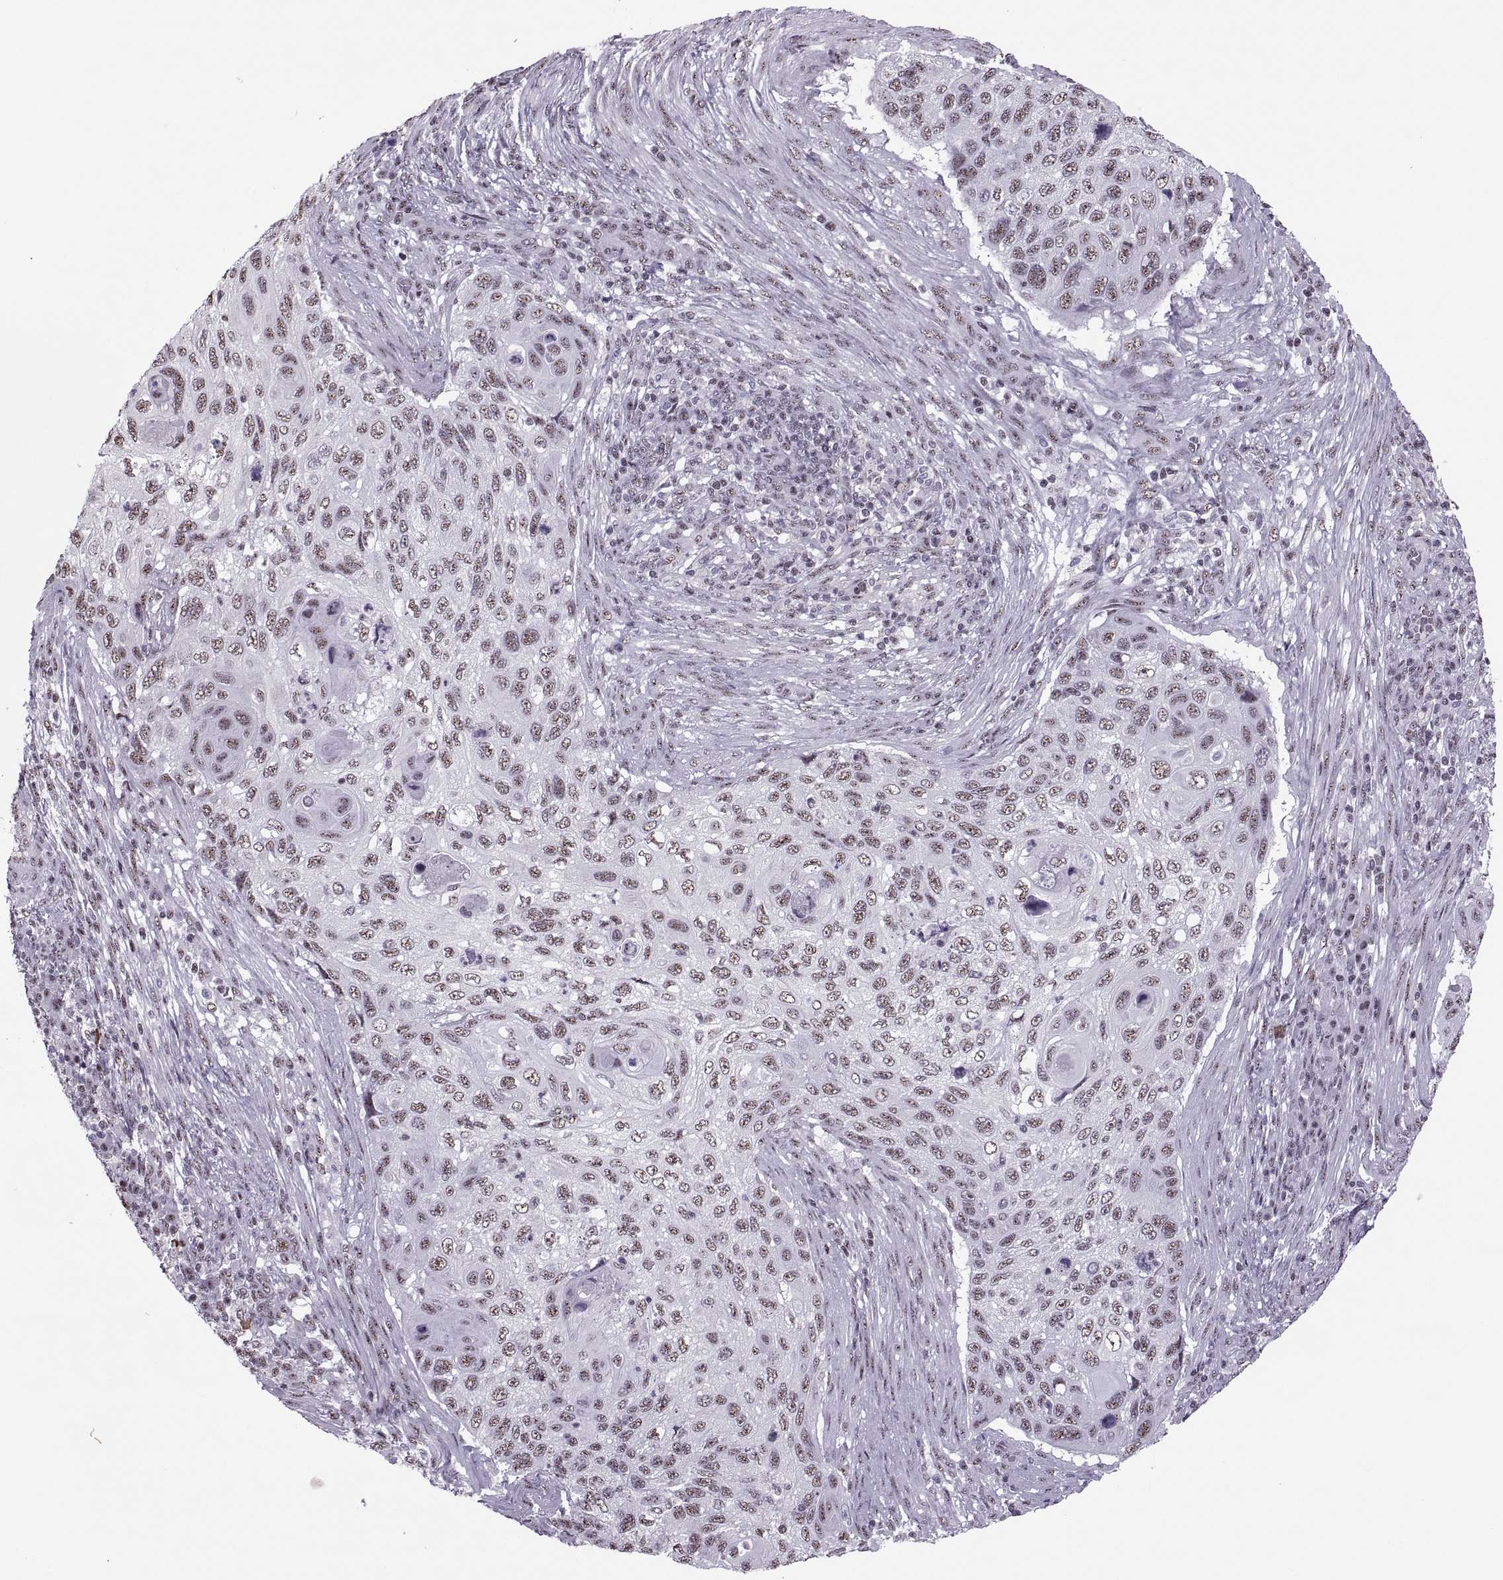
{"staining": {"intensity": "weak", "quantity": ">75%", "location": "nuclear"}, "tissue": "cervical cancer", "cell_type": "Tumor cells", "image_type": "cancer", "snomed": [{"axis": "morphology", "description": "Squamous cell carcinoma, NOS"}, {"axis": "topography", "description": "Cervix"}], "caption": "Cervical cancer (squamous cell carcinoma) tissue reveals weak nuclear staining in approximately >75% of tumor cells, visualized by immunohistochemistry.", "gene": "MAGEA4", "patient": {"sex": "female", "age": 70}}